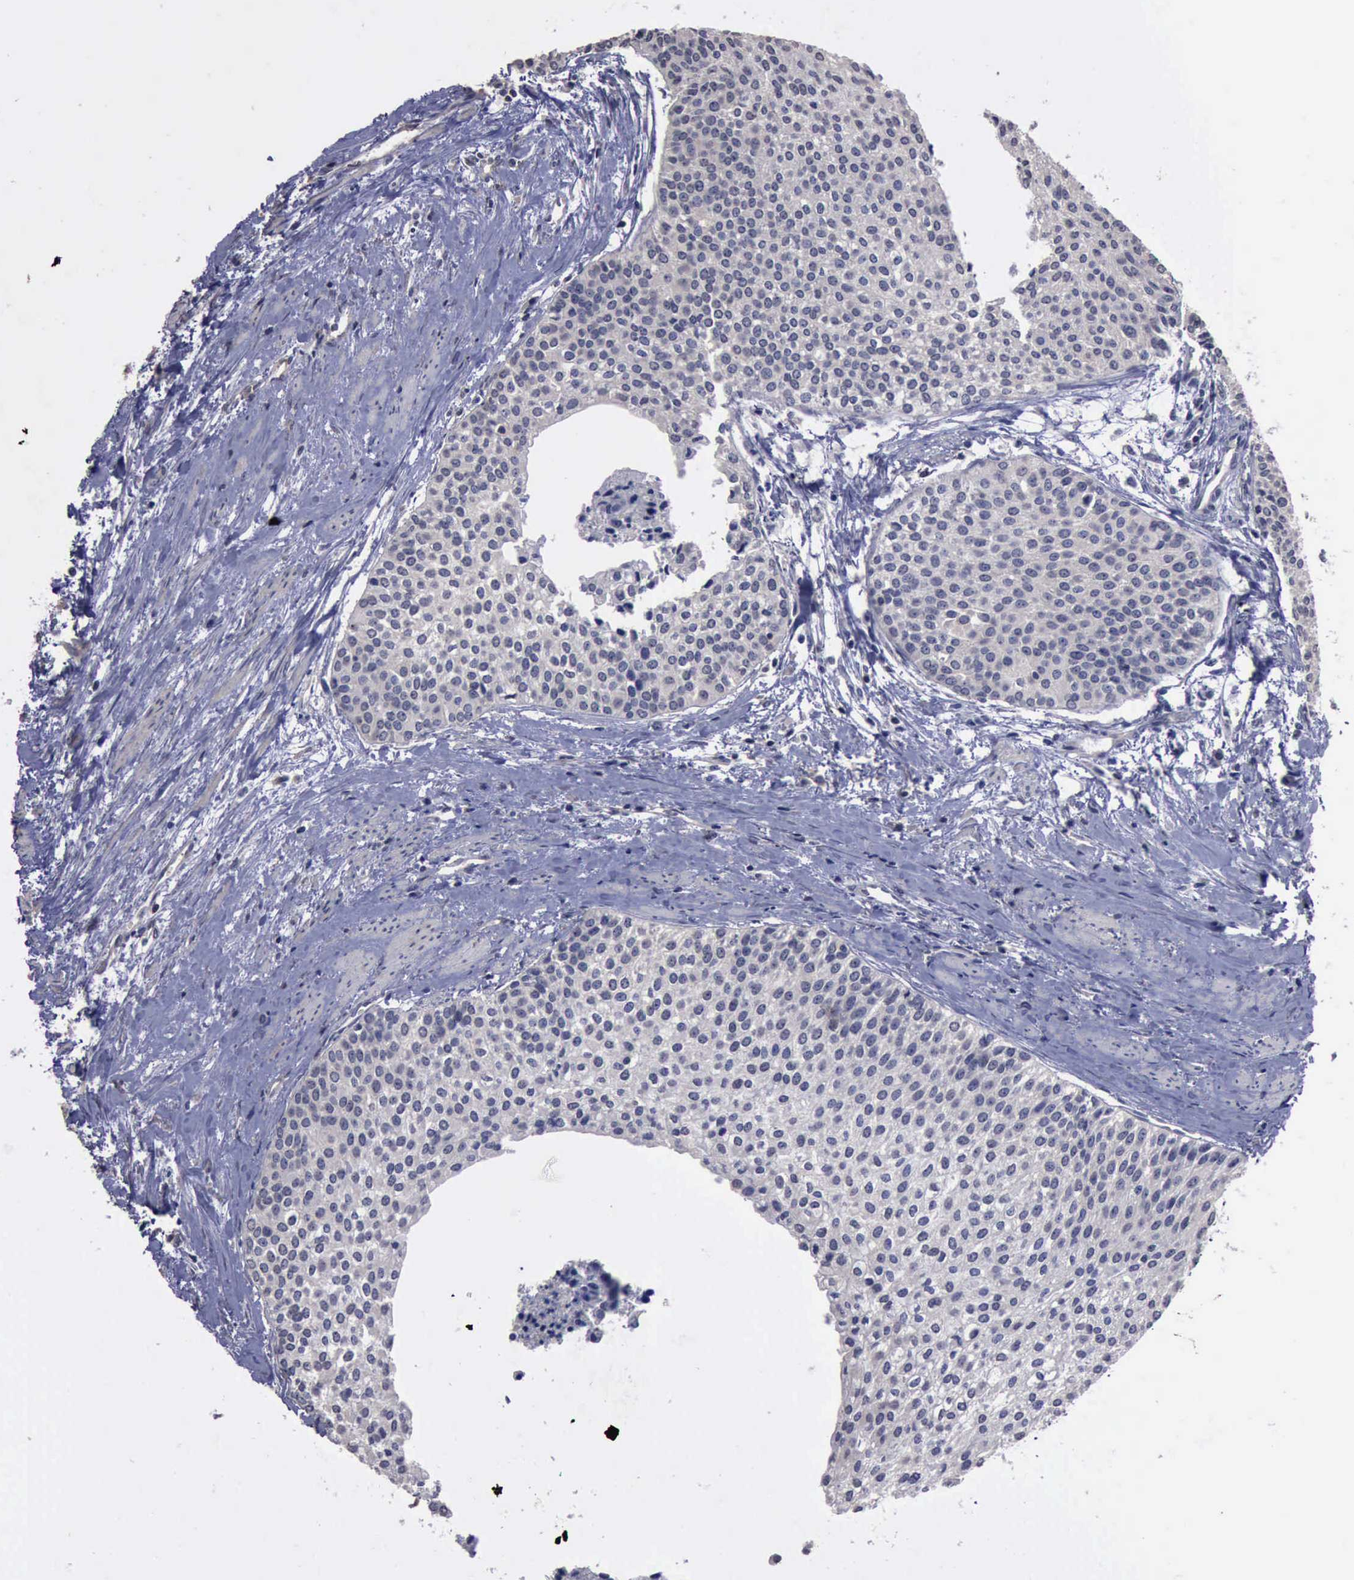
{"staining": {"intensity": "negative", "quantity": "none", "location": "none"}, "tissue": "urothelial cancer", "cell_type": "Tumor cells", "image_type": "cancer", "snomed": [{"axis": "morphology", "description": "Urothelial carcinoma, Low grade"}, {"axis": "topography", "description": "Urinary bladder"}], "caption": "This is an immunohistochemistry (IHC) micrograph of human urothelial cancer. There is no expression in tumor cells.", "gene": "CRKL", "patient": {"sex": "female", "age": 73}}